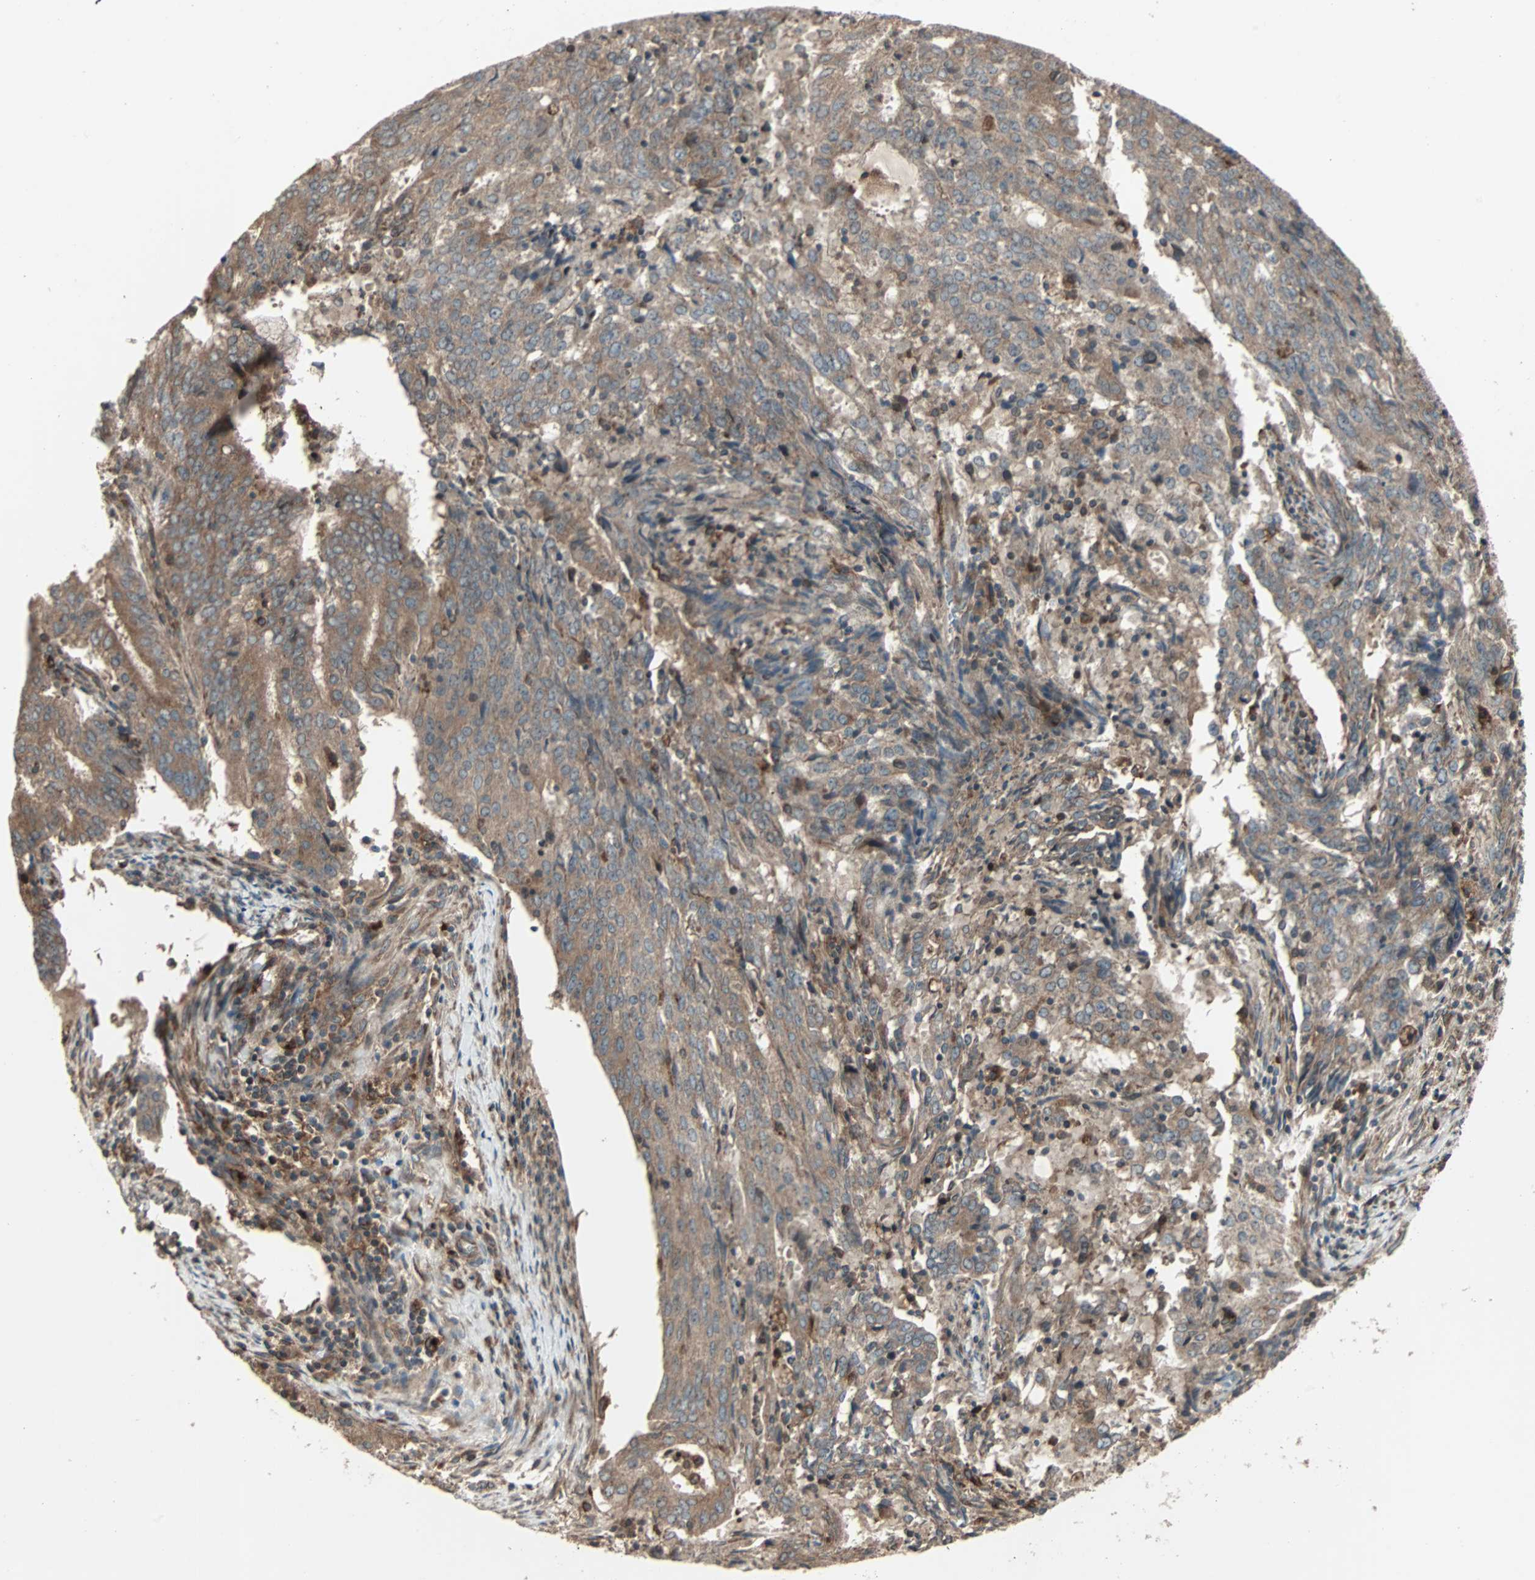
{"staining": {"intensity": "moderate", "quantity": ">75%", "location": "cytoplasmic/membranous"}, "tissue": "cervical cancer", "cell_type": "Tumor cells", "image_type": "cancer", "snomed": [{"axis": "morphology", "description": "Adenocarcinoma, NOS"}, {"axis": "topography", "description": "Cervix"}], "caption": "Human cervical adenocarcinoma stained for a protein (brown) exhibits moderate cytoplasmic/membranous positive positivity in about >75% of tumor cells.", "gene": "RAB7A", "patient": {"sex": "female", "age": 44}}